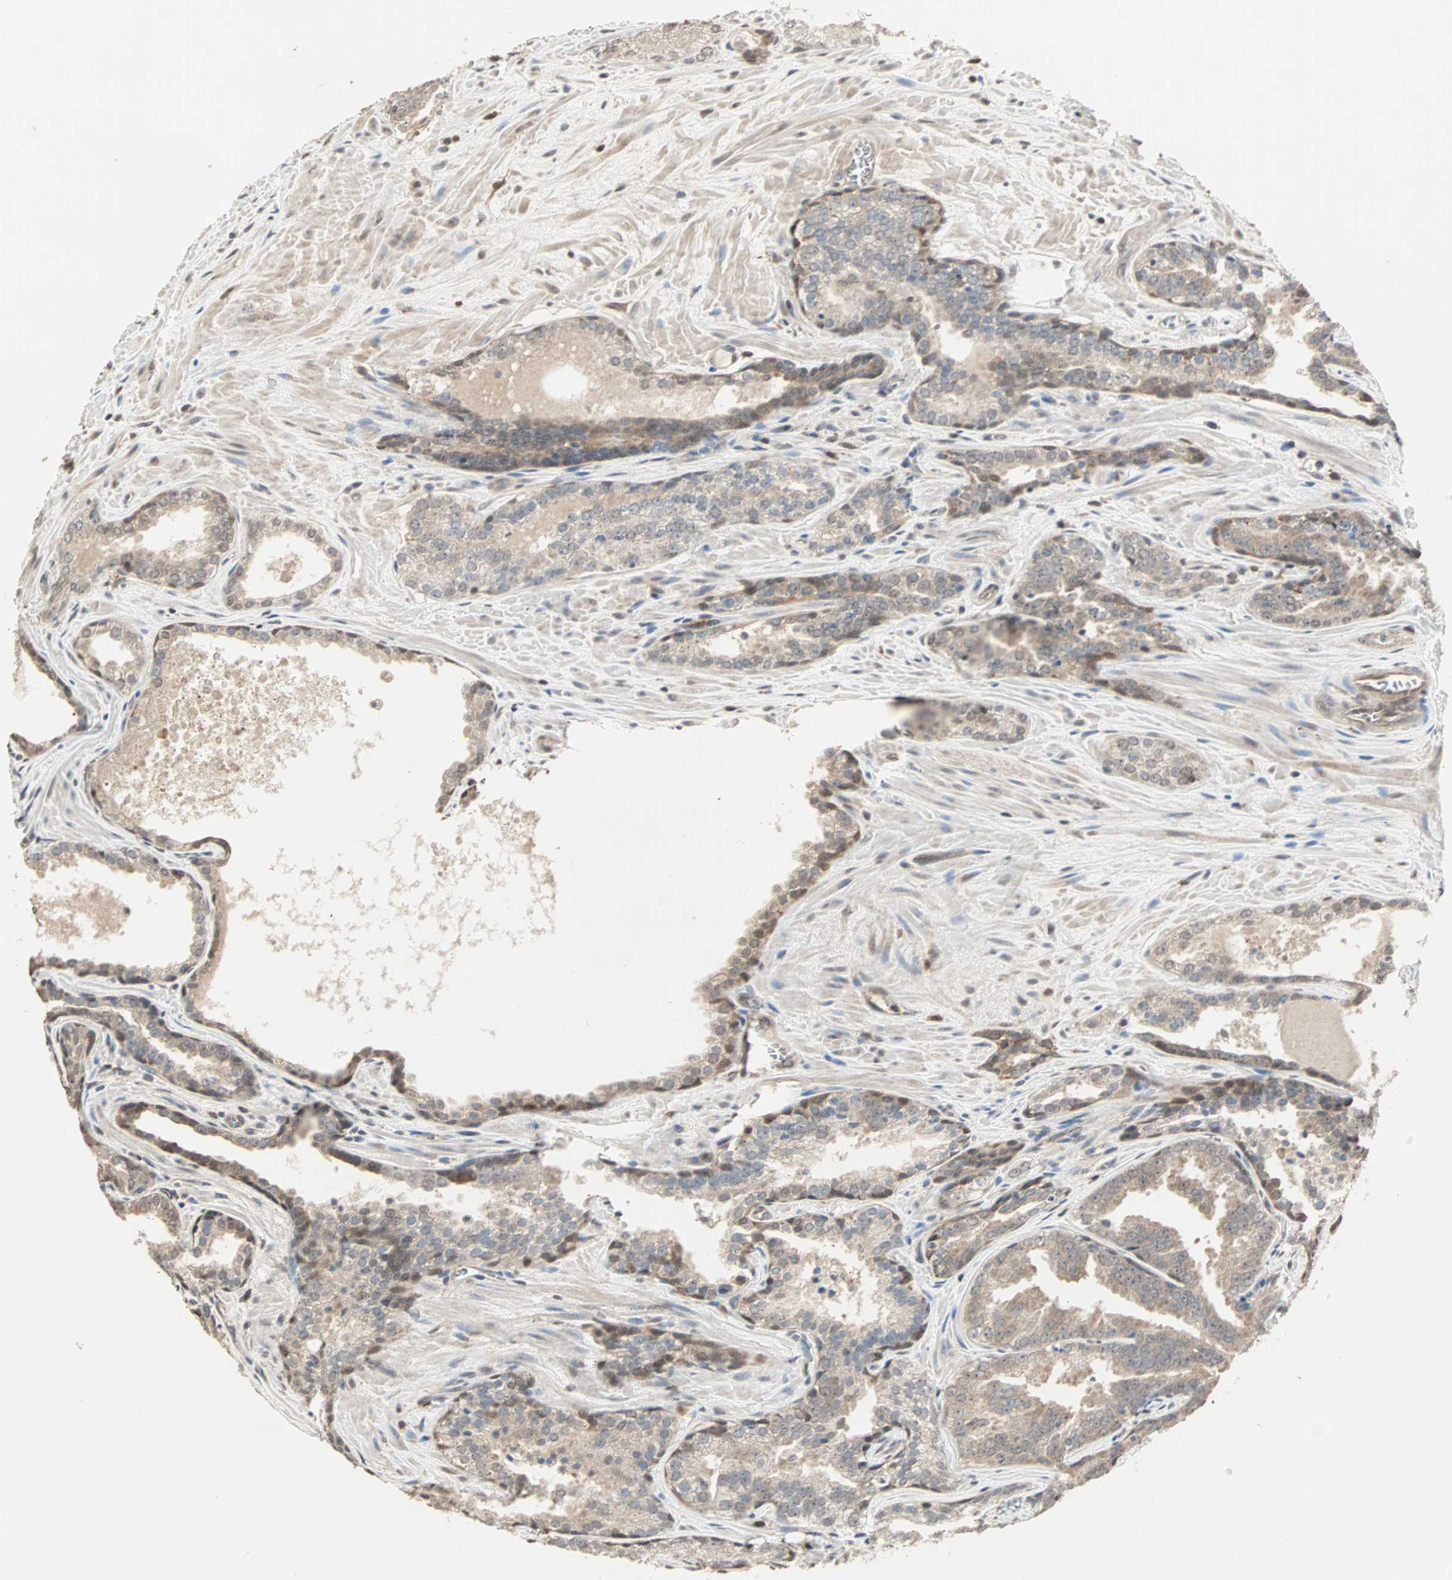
{"staining": {"intensity": "moderate", "quantity": "25%-75%", "location": "cytoplasmic/membranous"}, "tissue": "prostate cancer", "cell_type": "Tumor cells", "image_type": "cancer", "snomed": [{"axis": "morphology", "description": "Adenocarcinoma, Low grade"}, {"axis": "topography", "description": "Prostate"}], "caption": "Immunohistochemistry micrograph of neoplastic tissue: human prostate adenocarcinoma (low-grade) stained using immunohistochemistry shows medium levels of moderate protein expression localized specifically in the cytoplasmic/membranous of tumor cells, appearing as a cytoplasmic/membranous brown color.", "gene": "DRG2", "patient": {"sex": "male", "age": 60}}